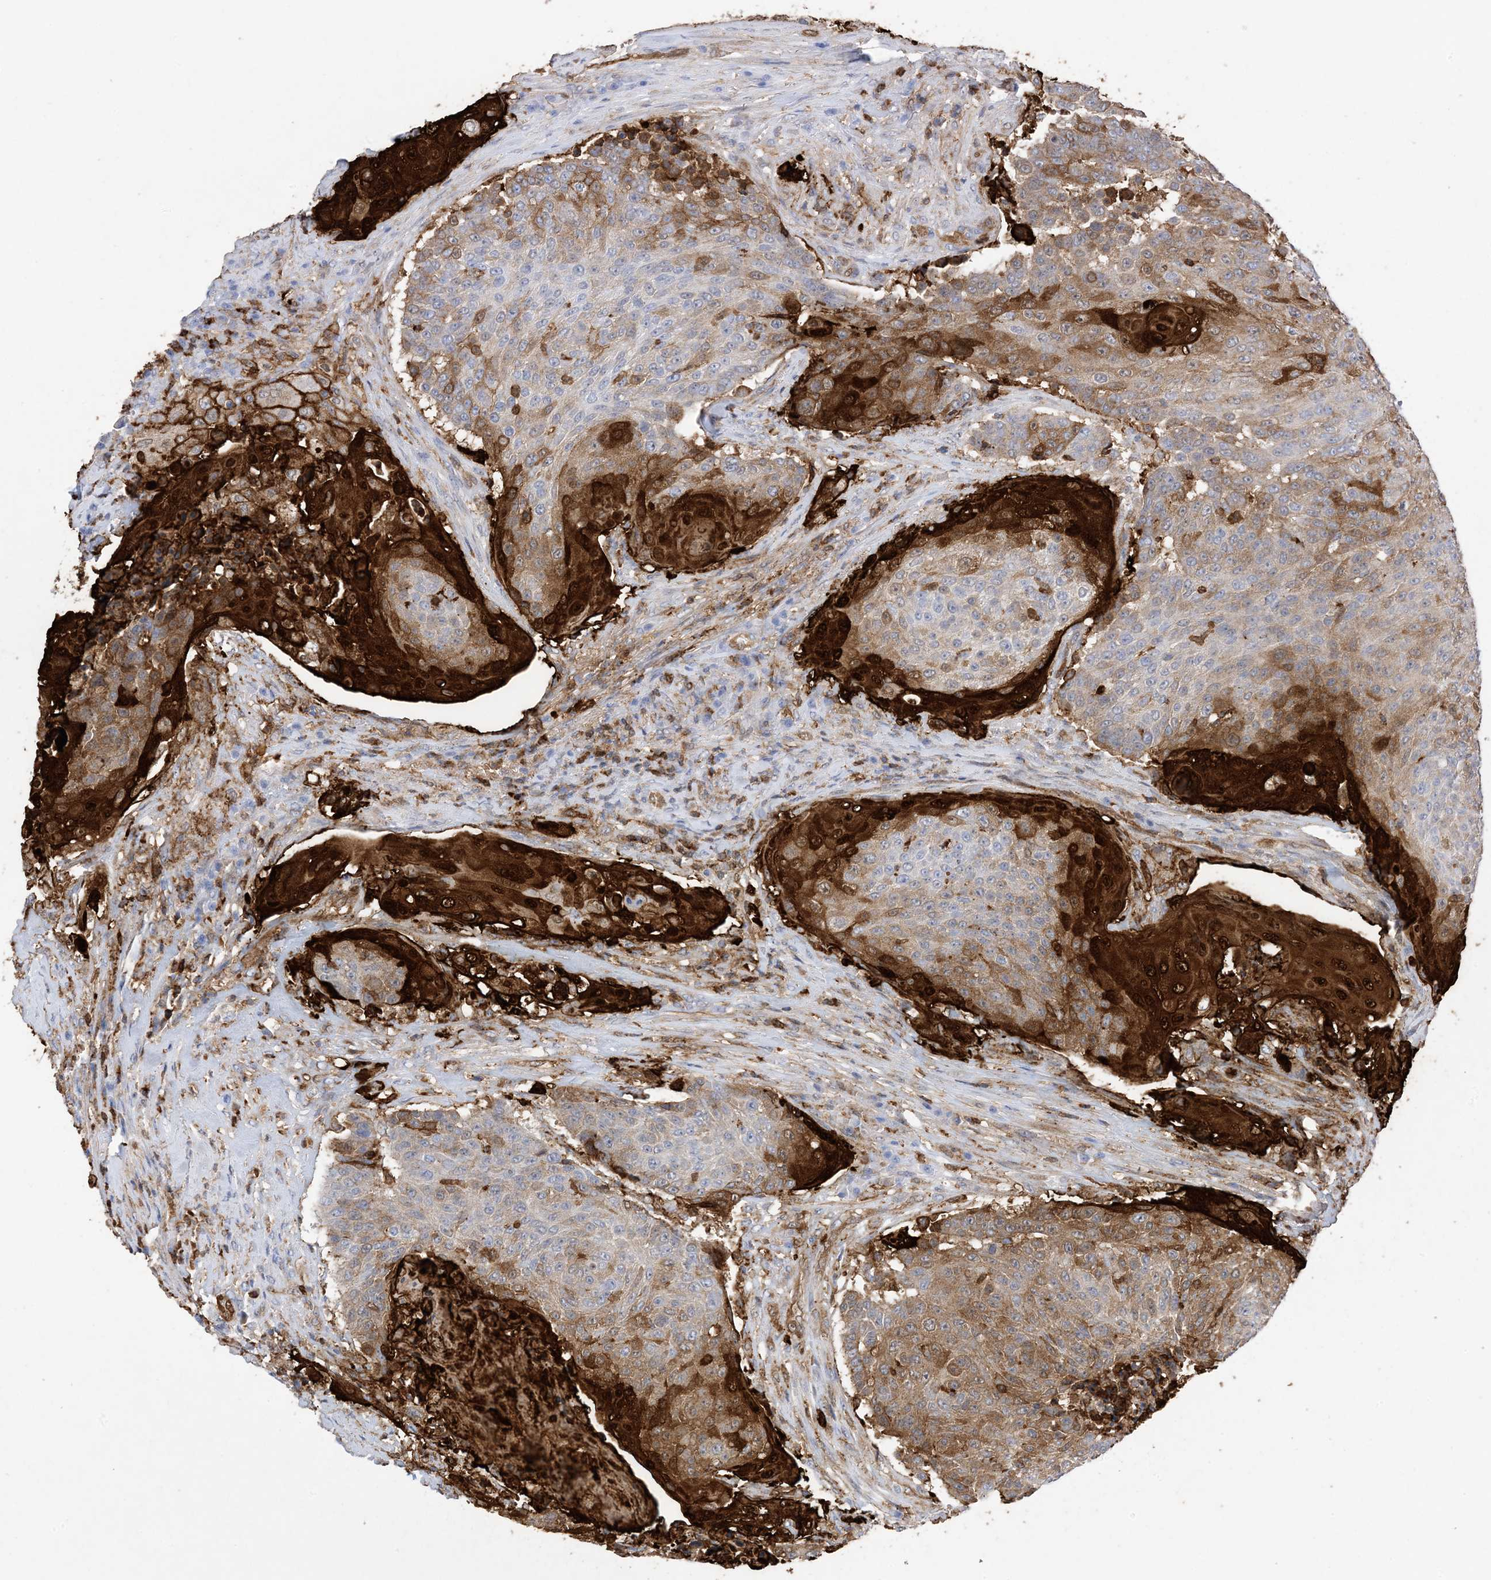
{"staining": {"intensity": "strong", "quantity": "25%-75%", "location": "cytoplasmic/membranous"}, "tissue": "urothelial cancer", "cell_type": "Tumor cells", "image_type": "cancer", "snomed": [{"axis": "morphology", "description": "Urothelial carcinoma, High grade"}, {"axis": "topography", "description": "Urinary bladder"}], "caption": "High-grade urothelial carcinoma tissue shows strong cytoplasmic/membranous expression in about 25%-75% of tumor cells The staining is performed using DAB (3,3'-diaminobenzidine) brown chromogen to label protein expression. The nuclei are counter-stained blue using hematoxylin.", "gene": "ANXA1", "patient": {"sex": "female", "age": 63}}